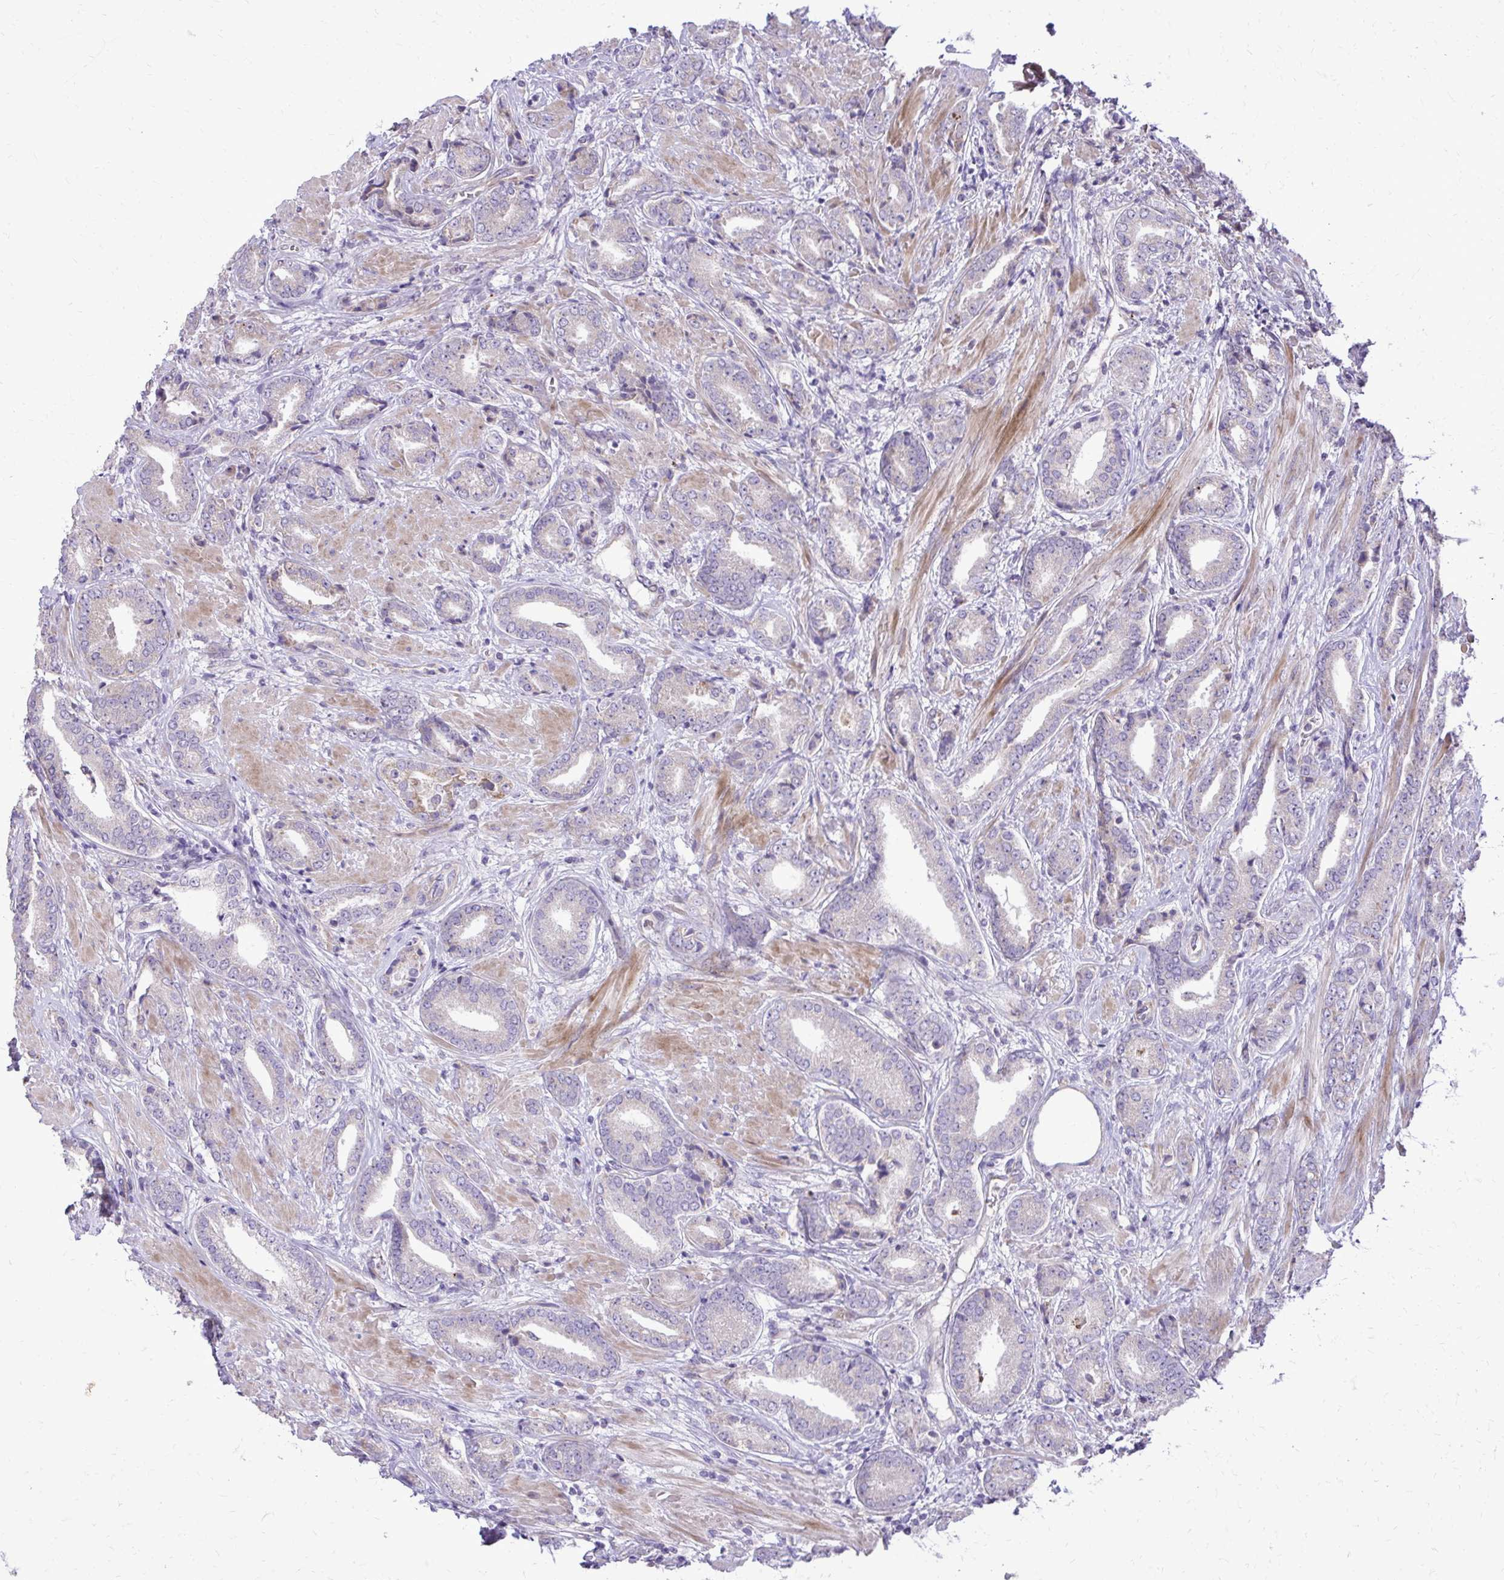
{"staining": {"intensity": "negative", "quantity": "none", "location": "none"}, "tissue": "prostate cancer", "cell_type": "Tumor cells", "image_type": "cancer", "snomed": [{"axis": "morphology", "description": "Adenocarcinoma, High grade"}, {"axis": "topography", "description": "Prostate"}], "caption": "IHC image of prostate cancer stained for a protein (brown), which reveals no expression in tumor cells. (DAB immunohistochemistry (IHC) with hematoxylin counter stain).", "gene": "ABCC3", "patient": {"sex": "male", "age": 56}}